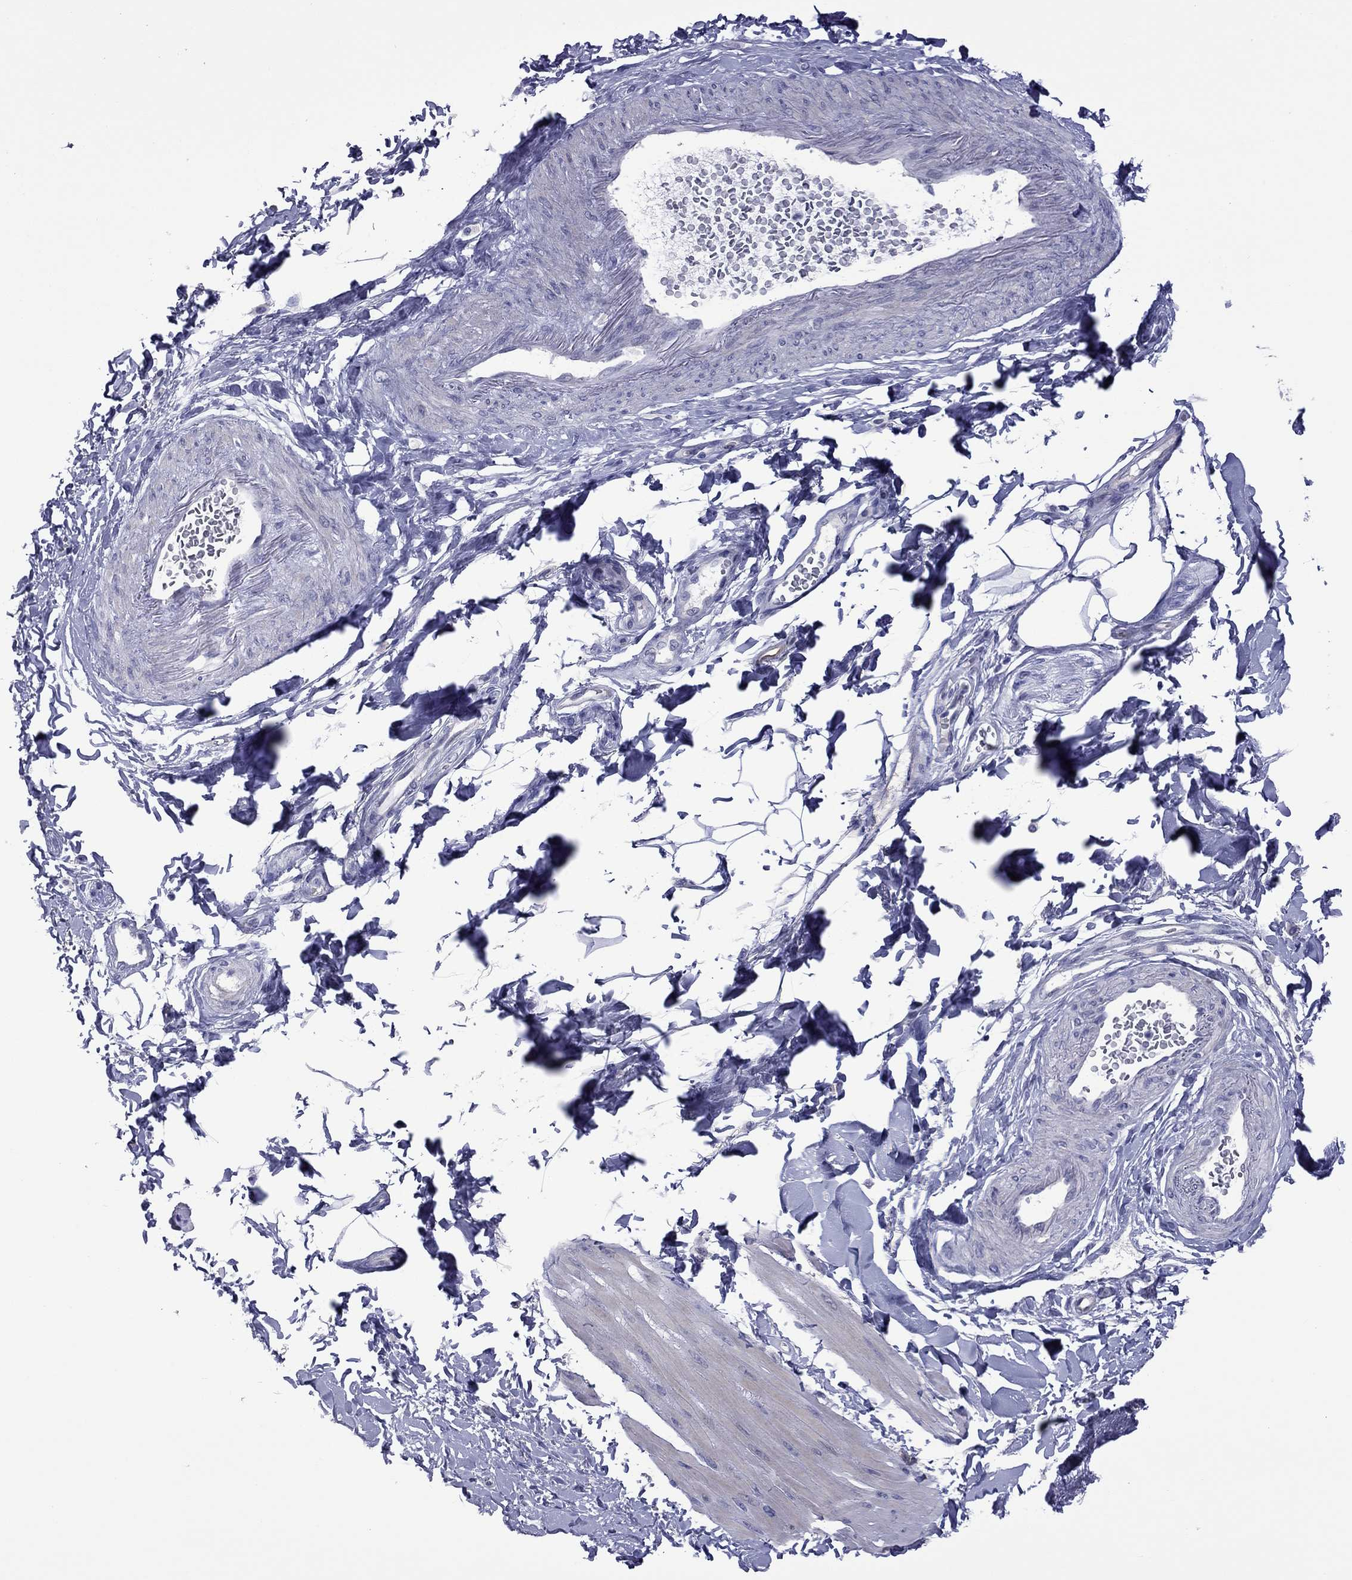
{"staining": {"intensity": "negative", "quantity": "none", "location": "none"}, "tissue": "smooth muscle", "cell_type": "Smooth muscle cells", "image_type": "normal", "snomed": [{"axis": "morphology", "description": "Normal tissue, NOS"}, {"axis": "topography", "description": "Adipose tissue"}, {"axis": "topography", "description": "Smooth muscle"}, {"axis": "topography", "description": "Peripheral nerve tissue"}], "caption": "Immunohistochemistry (IHC) photomicrograph of unremarkable human smooth muscle stained for a protein (brown), which reveals no positivity in smooth muscle cells. The staining was performed using DAB (3,3'-diaminobenzidine) to visualize the protein expression in brown, while the nuclei were stained in blue with hematoxylin (Magnification: 20x).", "gene": "CTNNBIP1", "patient": {"sex": "male", "age": 83}}